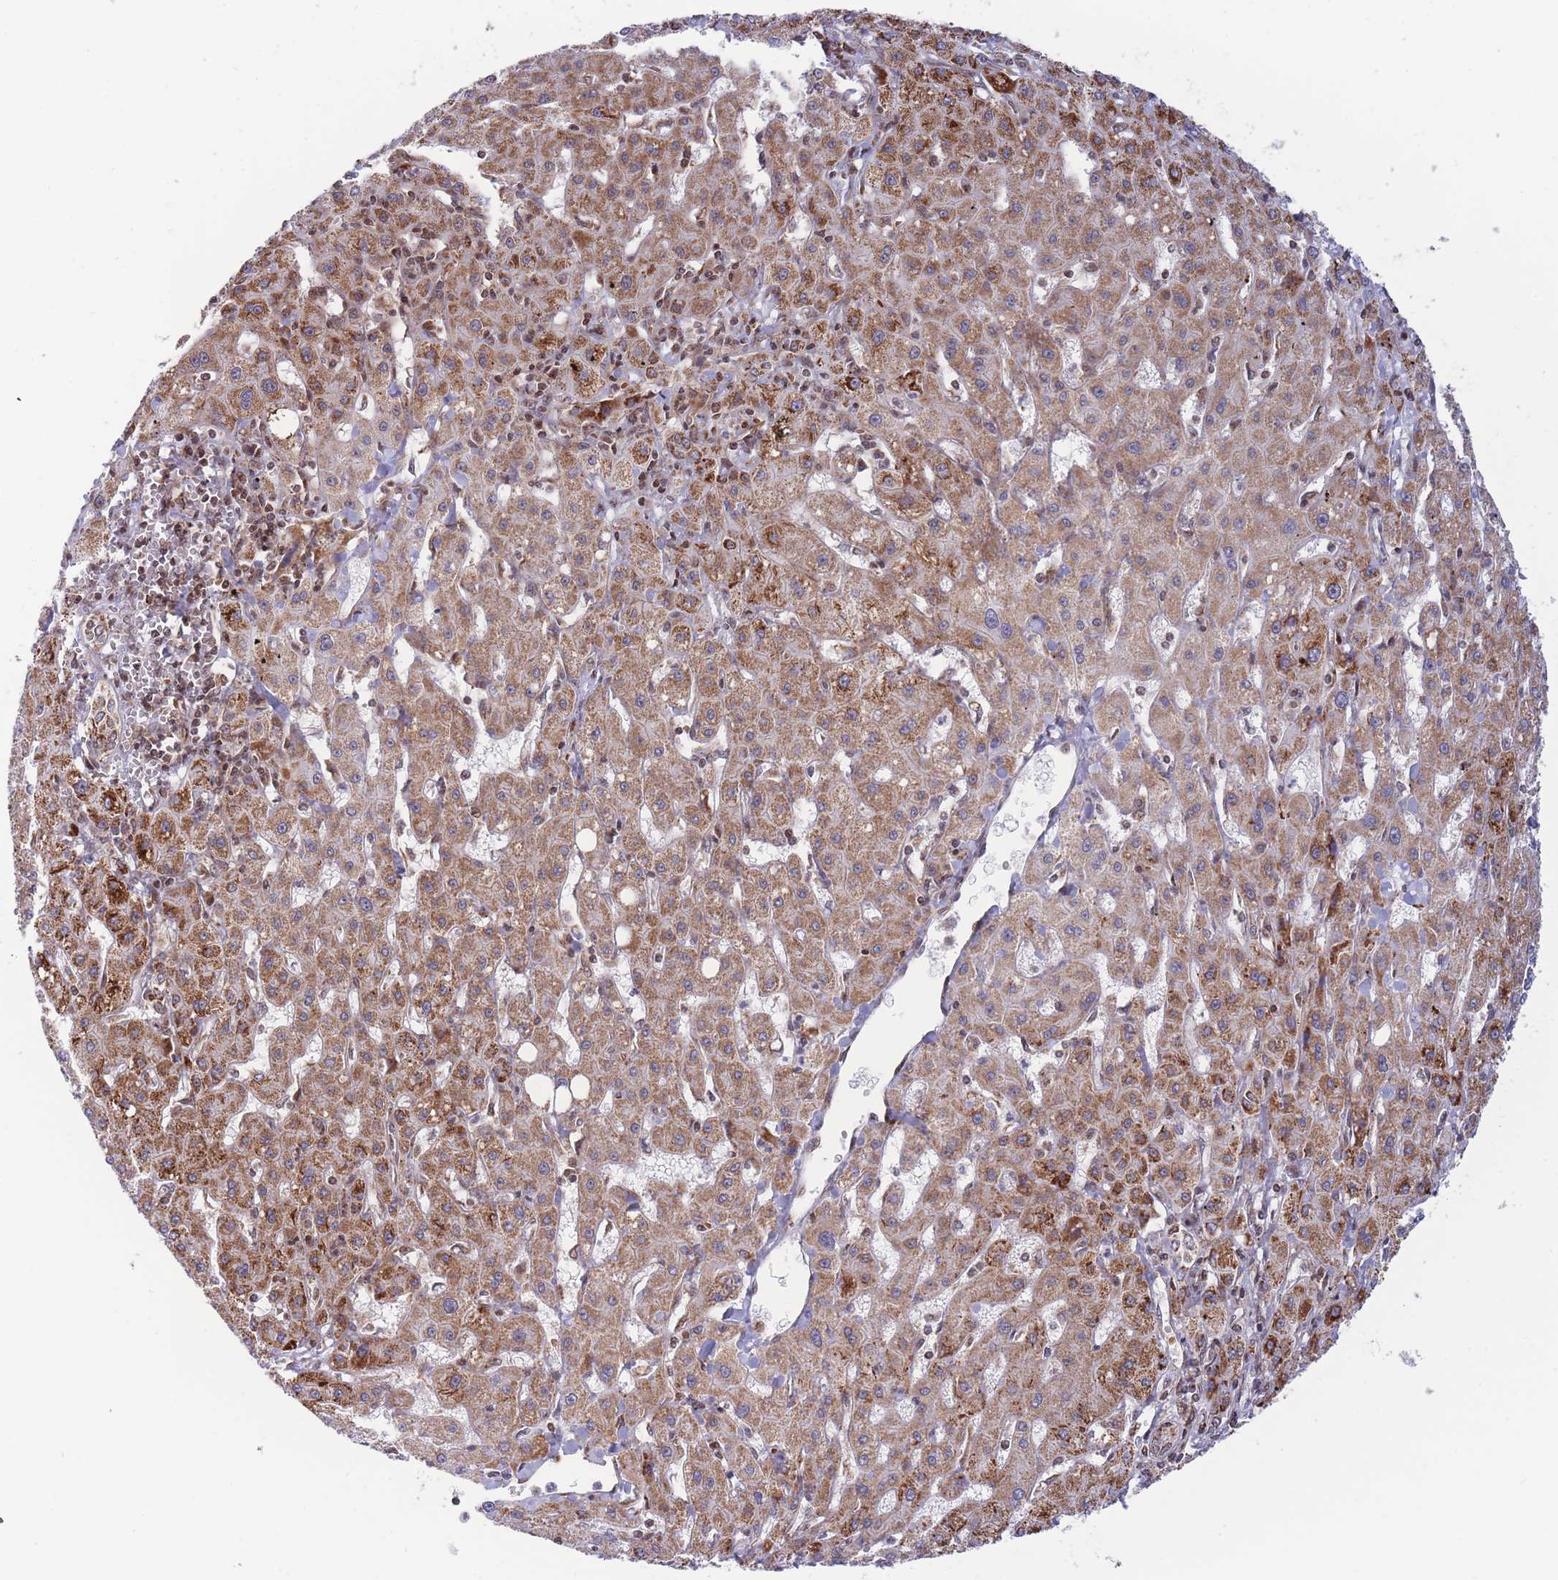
{"staining": {"intensity": "moderate", "quantity": ">75%", "location": "cytoplasmic/membranous"}, "tissue": "liver cancer", "cell_type": "Tumor cells", "image_type": "cancer", "snomed": [{"axis": "morphology", "description": "Carcinoma, Hepatocellular, NOS"}, {"axis": "topography", "description": "Liver"}], "caption": "Approximately >75% of tumor cells in human hepatocellular carcinoma (liver) reveal moderate cytoplasmic/membranous protein staining as visualized by brown immunohistochemical staining.", "gene": "BOD1L1", "patient": {"sex": "male", "age": 72}}